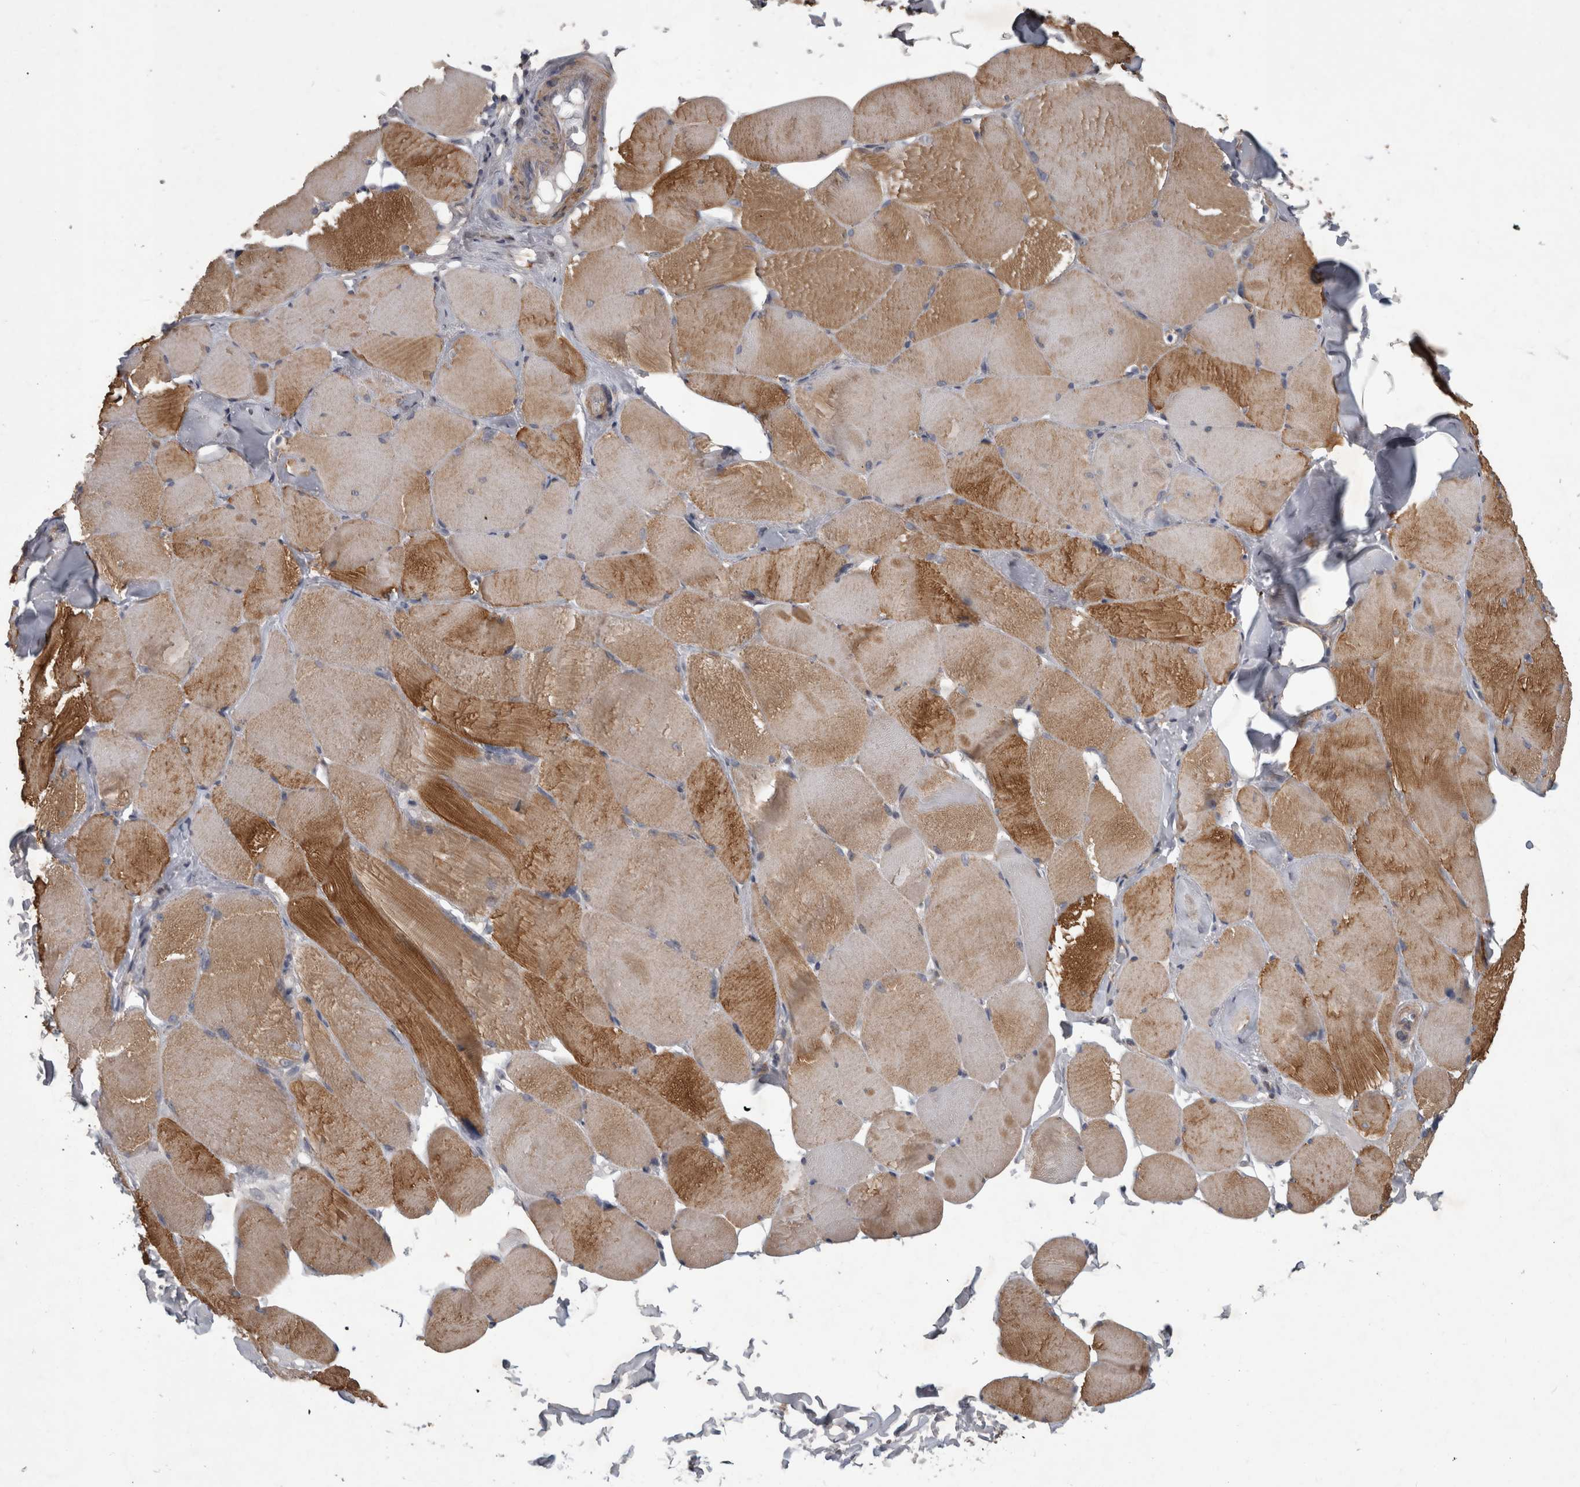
{"staining": {"intensity": "moderate", "quantity": ">75%", "location": "cytoplasmic/membranous"}, "tissue": "skeletal muscle", "cell_type": "Myocytes", "image_type": "normal", "snomed": [{"axis": "morphology", "description": "Normal tissue, NOS"}, {"axis": "topography", "description": "Skin"}, {"axis": "topography", "description": "Skeletal muscle"}], "caption": "Moderate cytoplasmic/membranous staining for a protein is present in approximately >75% of myocytes of benign skeletal muscle using immunohistochemistry (IHC).", "gene": "SPATA48", "patient": {"sex": "male", "age": 83}}